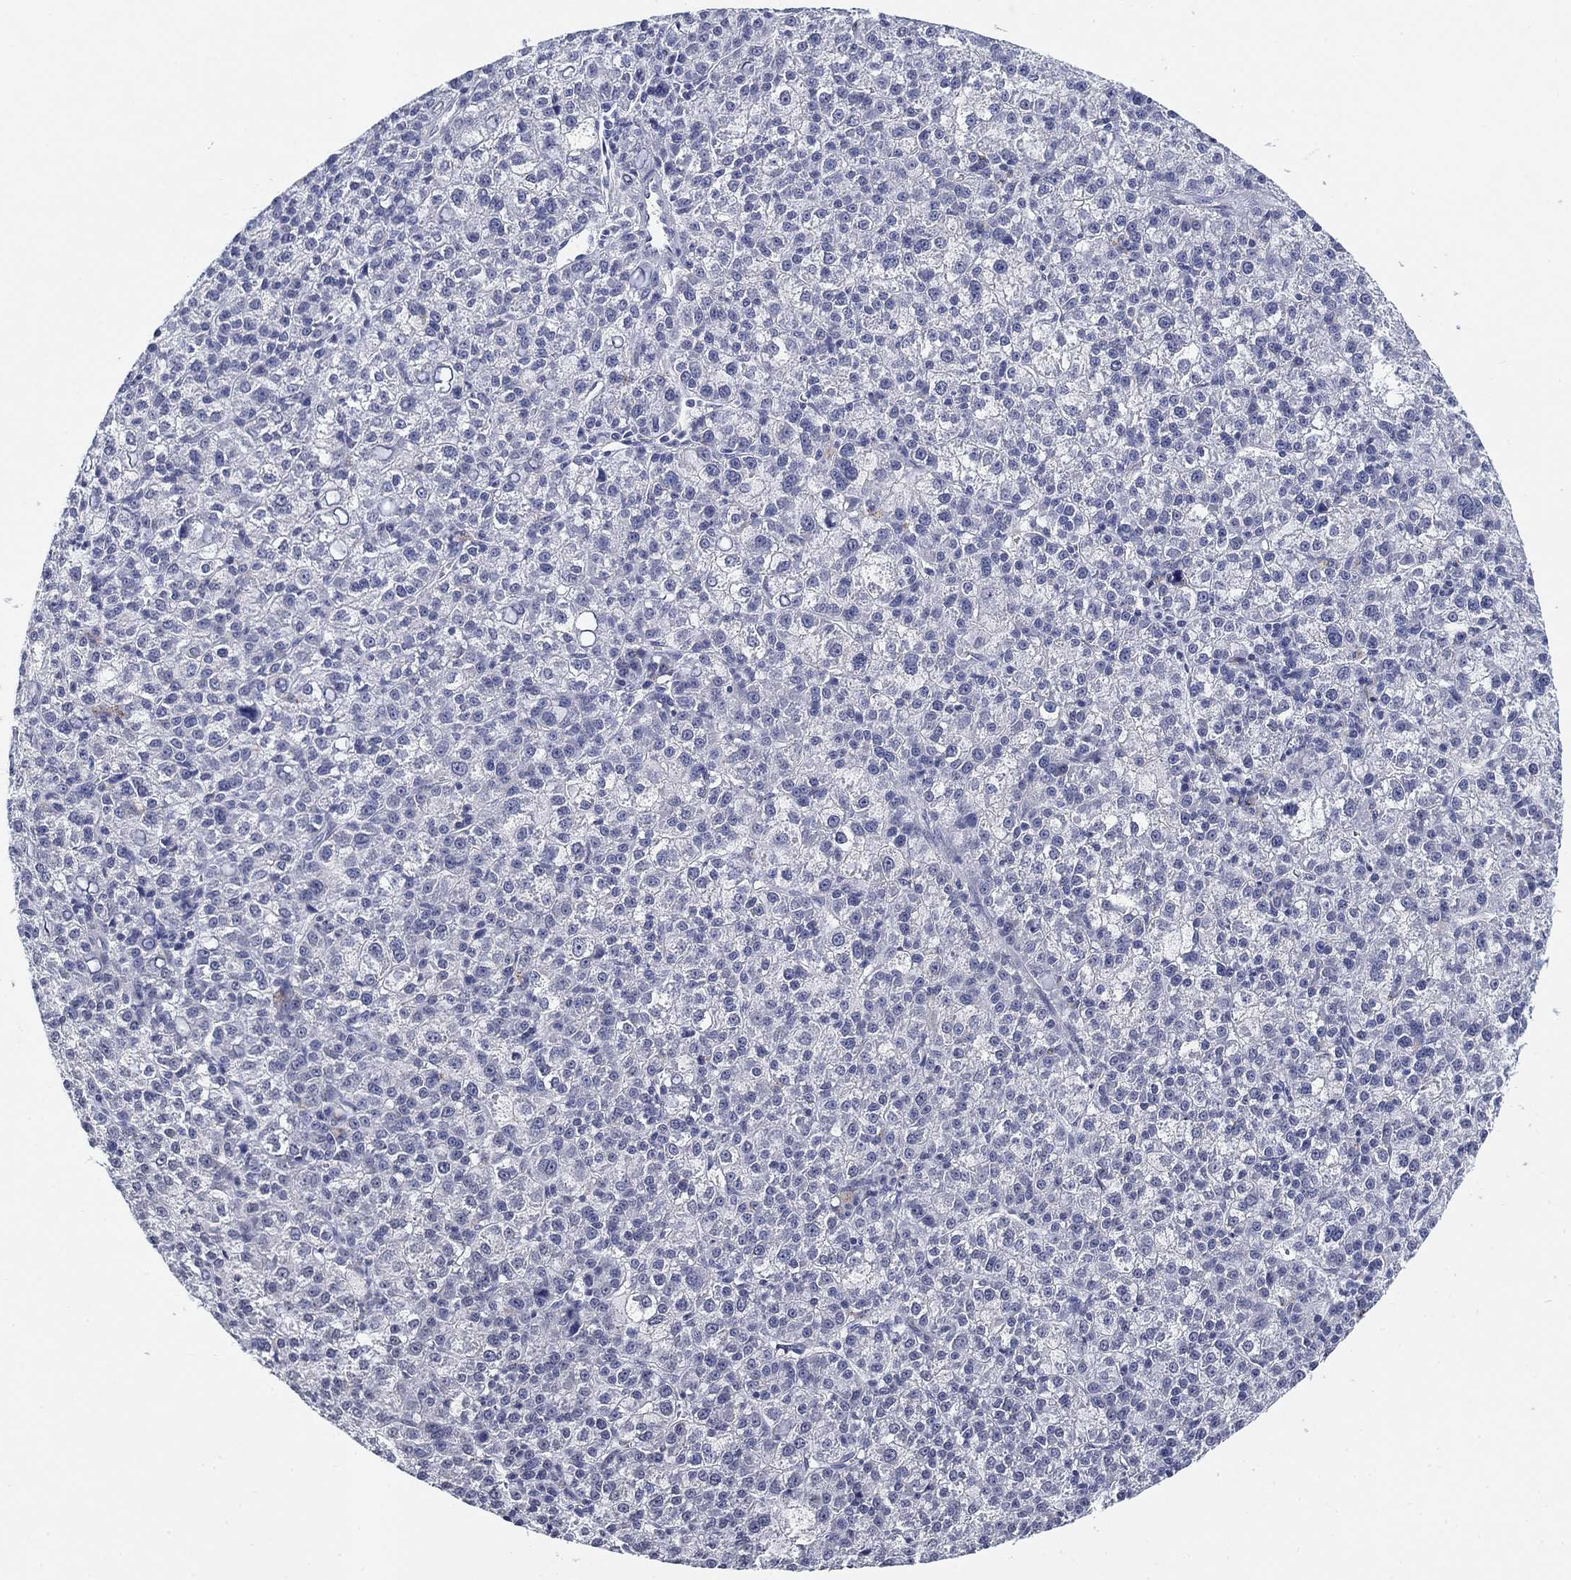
{"staining": {"intensity": "negative", "quantity": "none", "location": "none"}, "tissue": "liver cancer", "cell_type": "Tumor cells", "image_type": "cancer", "snomed": [{"axis": "morphology", "description": "Carcinoma, Hepatocellular, NOS"}, {"axis": "topography", "description": "Liver"}], "caption": "There is no significant expression in tumor cells of liver cancer.", "gene": "OTUB2", "patient": {"sex": "female", "age": 60}}